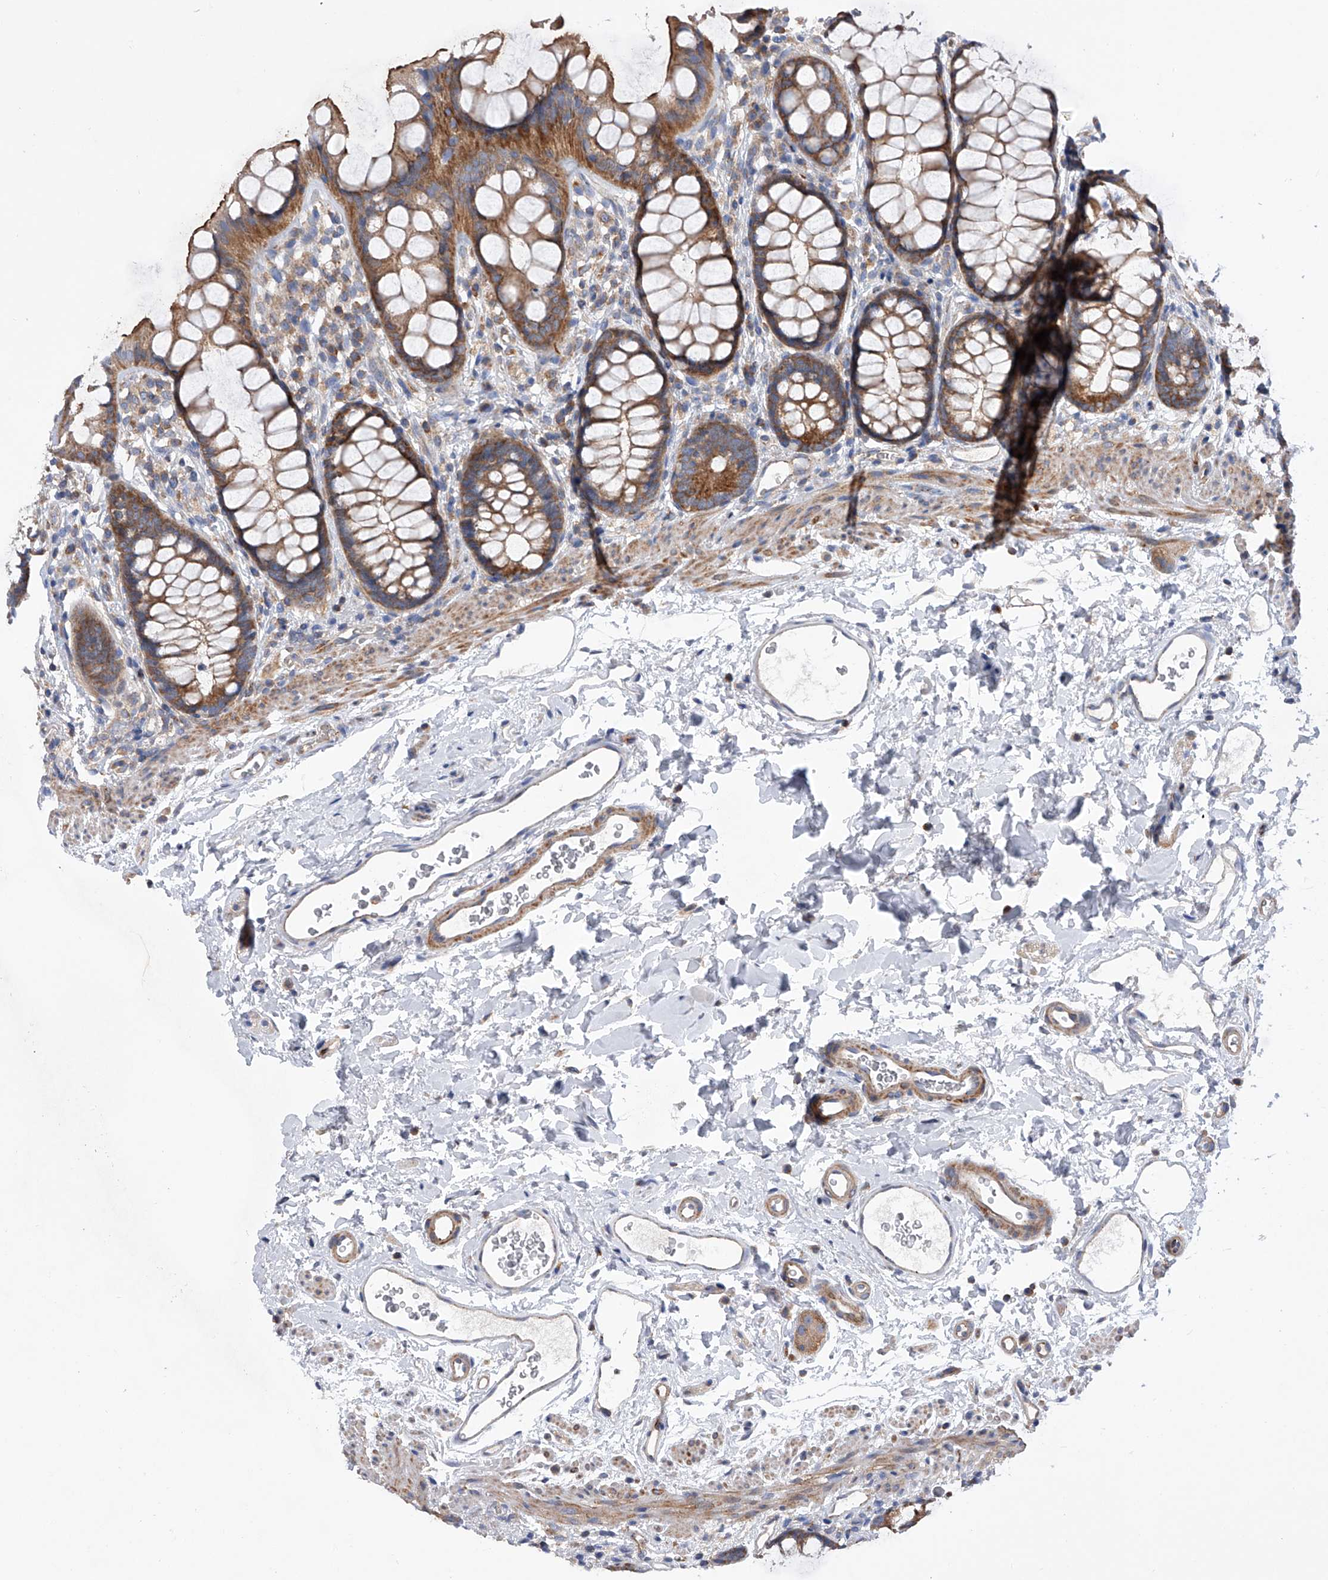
{"staining": {"intensity": "moderate", "quantity": ">75%", "location": "cytoplasmic/membranous"}, "tissue": "rectum", "cell_type": "Glandular cells", "image_type": "normal", "snomed": [{"axis": "morphology", "description": "Normal tissue, NOS"}, {"axis": "topography", "description": "Rectum"}], "caption": "A medium amount of moderate cytoplasmic/membranous expression is seen in about >75% of glandular cells in benign rectum.", "gene": "MLYCD", "patient": {"sex": "female", "age": 65}}